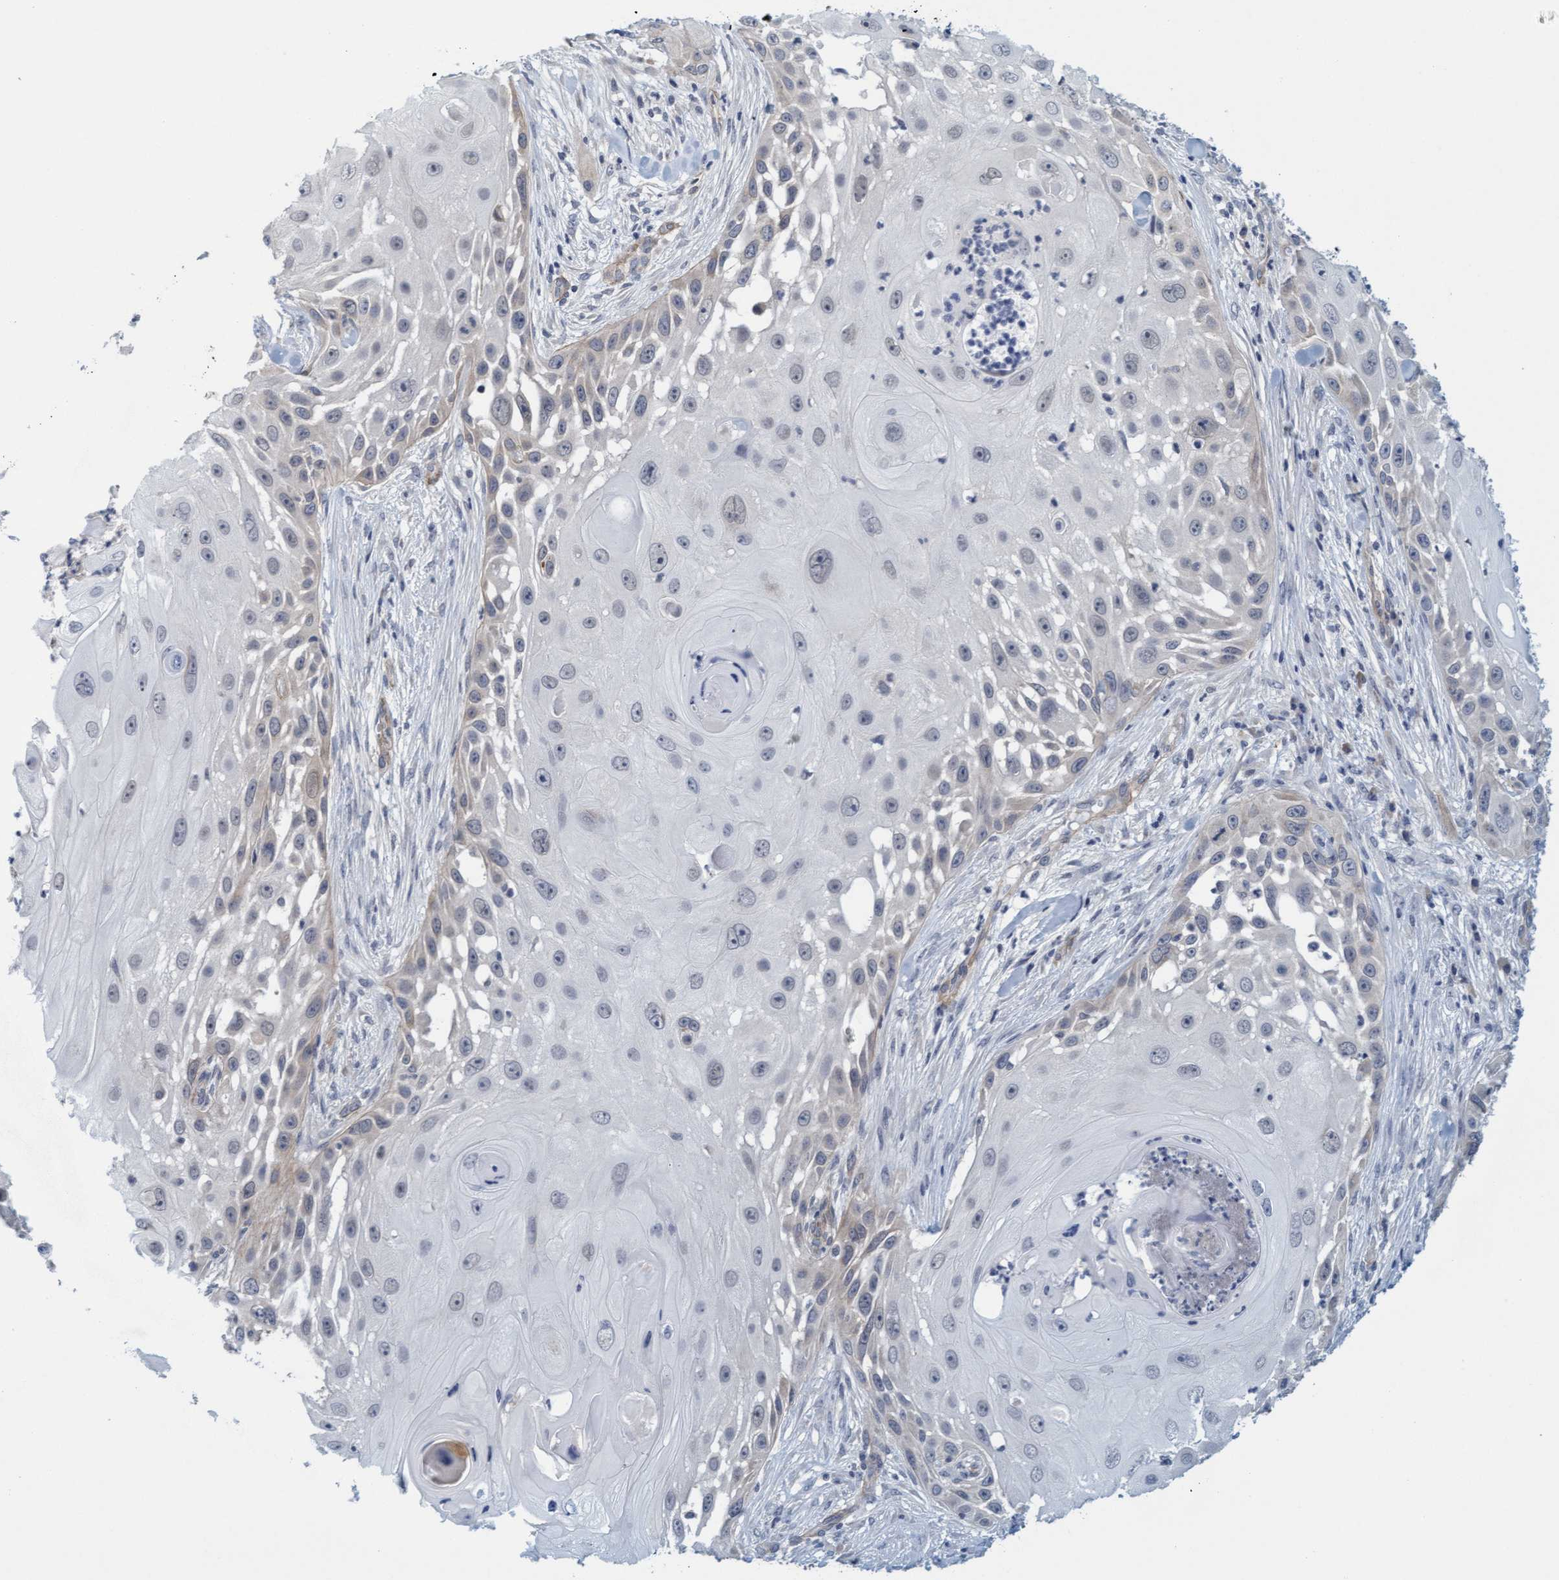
{"staining": {"intensity": "weak", "quantity": "<25%", "location": "cytoplasmic/membranous,nuclear"}, "tissue": "skin cancer", "cell_type": "Tumor cells", "image_type": "cancer", "snomed": [{"axis": "morphology", "description": "Squamous cell carcinoma, NOS"}, {"axis": "topography", "description": "Skin"}], "caption": "An IHC histopathology image of skin cancer (squamous cell carcinoma) is shown. There is no staining in tumor cells of skin cancer (squamous cell carcinoma).", "gene": "TSTD2", "patient": {"sex": "female", "age": 44}}